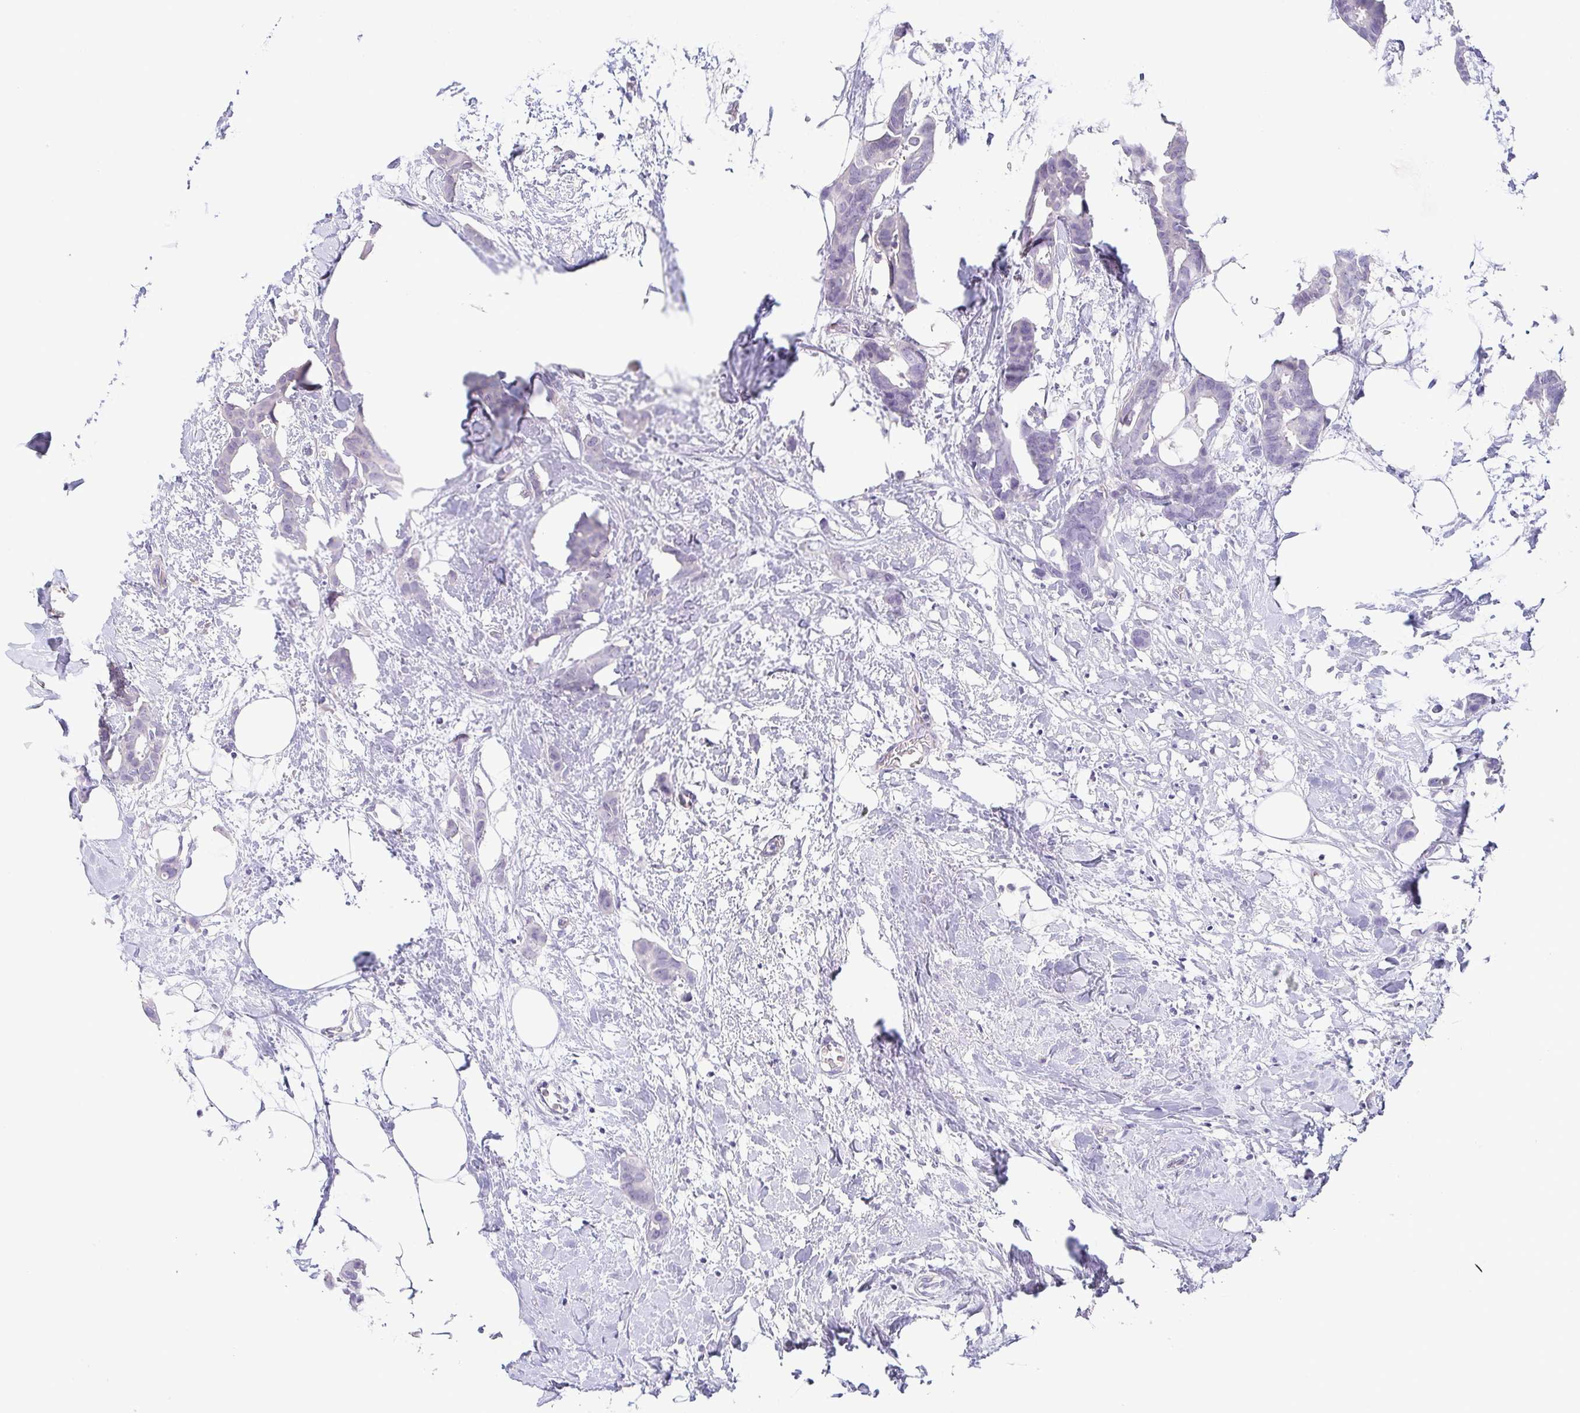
{"staining": {"intensity": "negative", "quantity": "none", "location": "none"}, "tissue": "breast cancer", "cell_type": "Tumor cells", "image_type": "cancer", "snomed": [{"axis": "morphology", "description": "Duct carcinoma"}, {"axis": "topography", "description": "Breast"}], "caption": "A micrograph of intraductal carcinoma (breast) stained for a protein displays no brown staining in tumor cells. (IHC, brightfield microscopy, high magnification).", "gene": "COL17A1", "patient": {"sex": "female", "age": 62}}